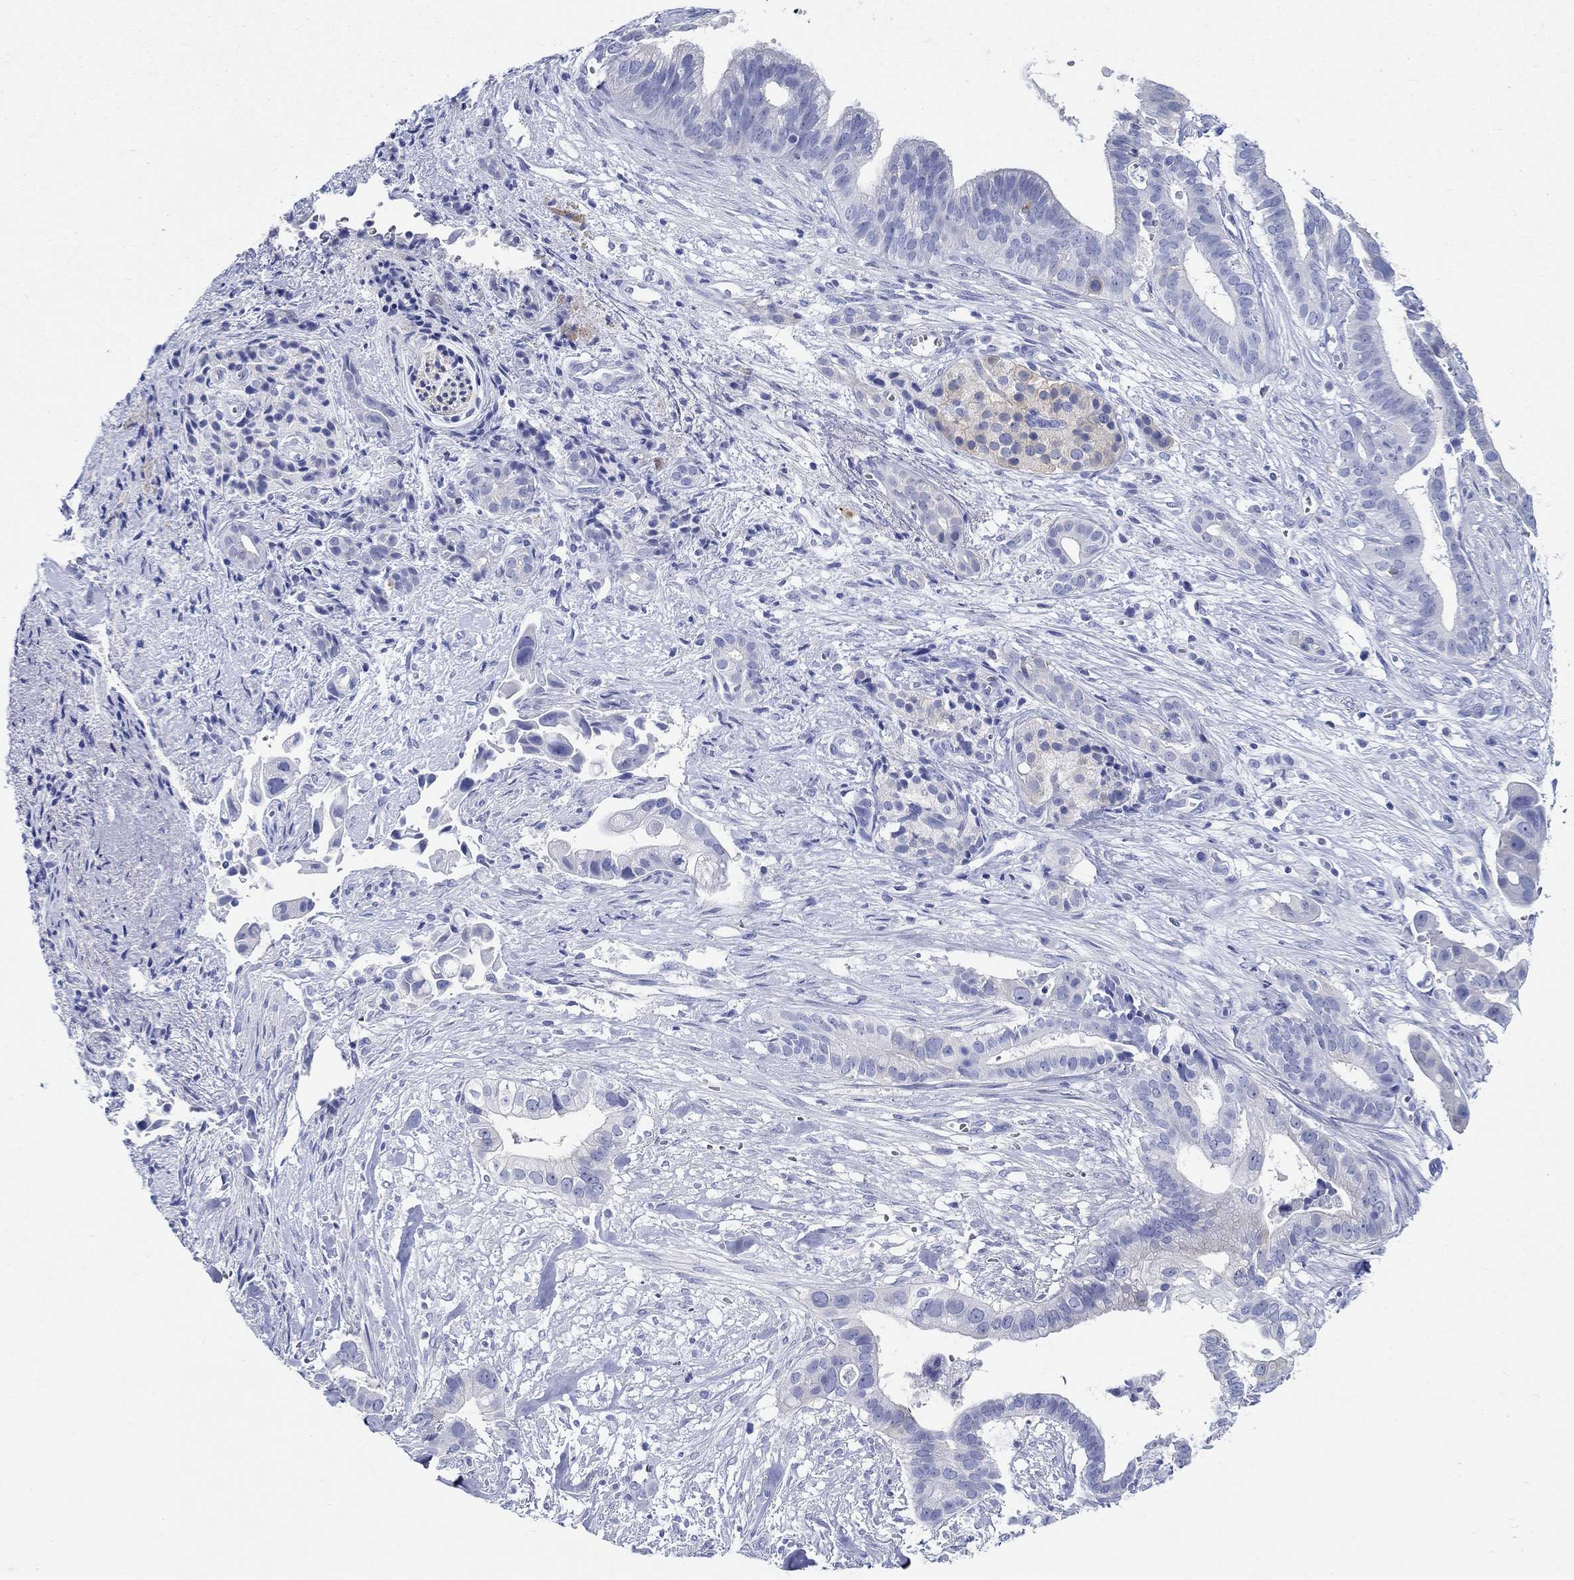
{"staining": {"intensity": "negative", "quantity": "none", "location": "none"}, "tissue": "pancreatic cancer", "cell_type": "Tumor cells", "image_type": "cancer", "snomed": [{"axis": "morphology", "description": "Adenocarcinoma, NOS"}, {"axis": "topography", "description": "Pancreas"}], "caption": "Immunohistochemistry histopathology image of pancreatic adenocarcinoma stained for a protein (brown), which shows no positivity in tumor cells.", "gene": "FBXO2", "patient": {"sex": "male", "age": 61}}